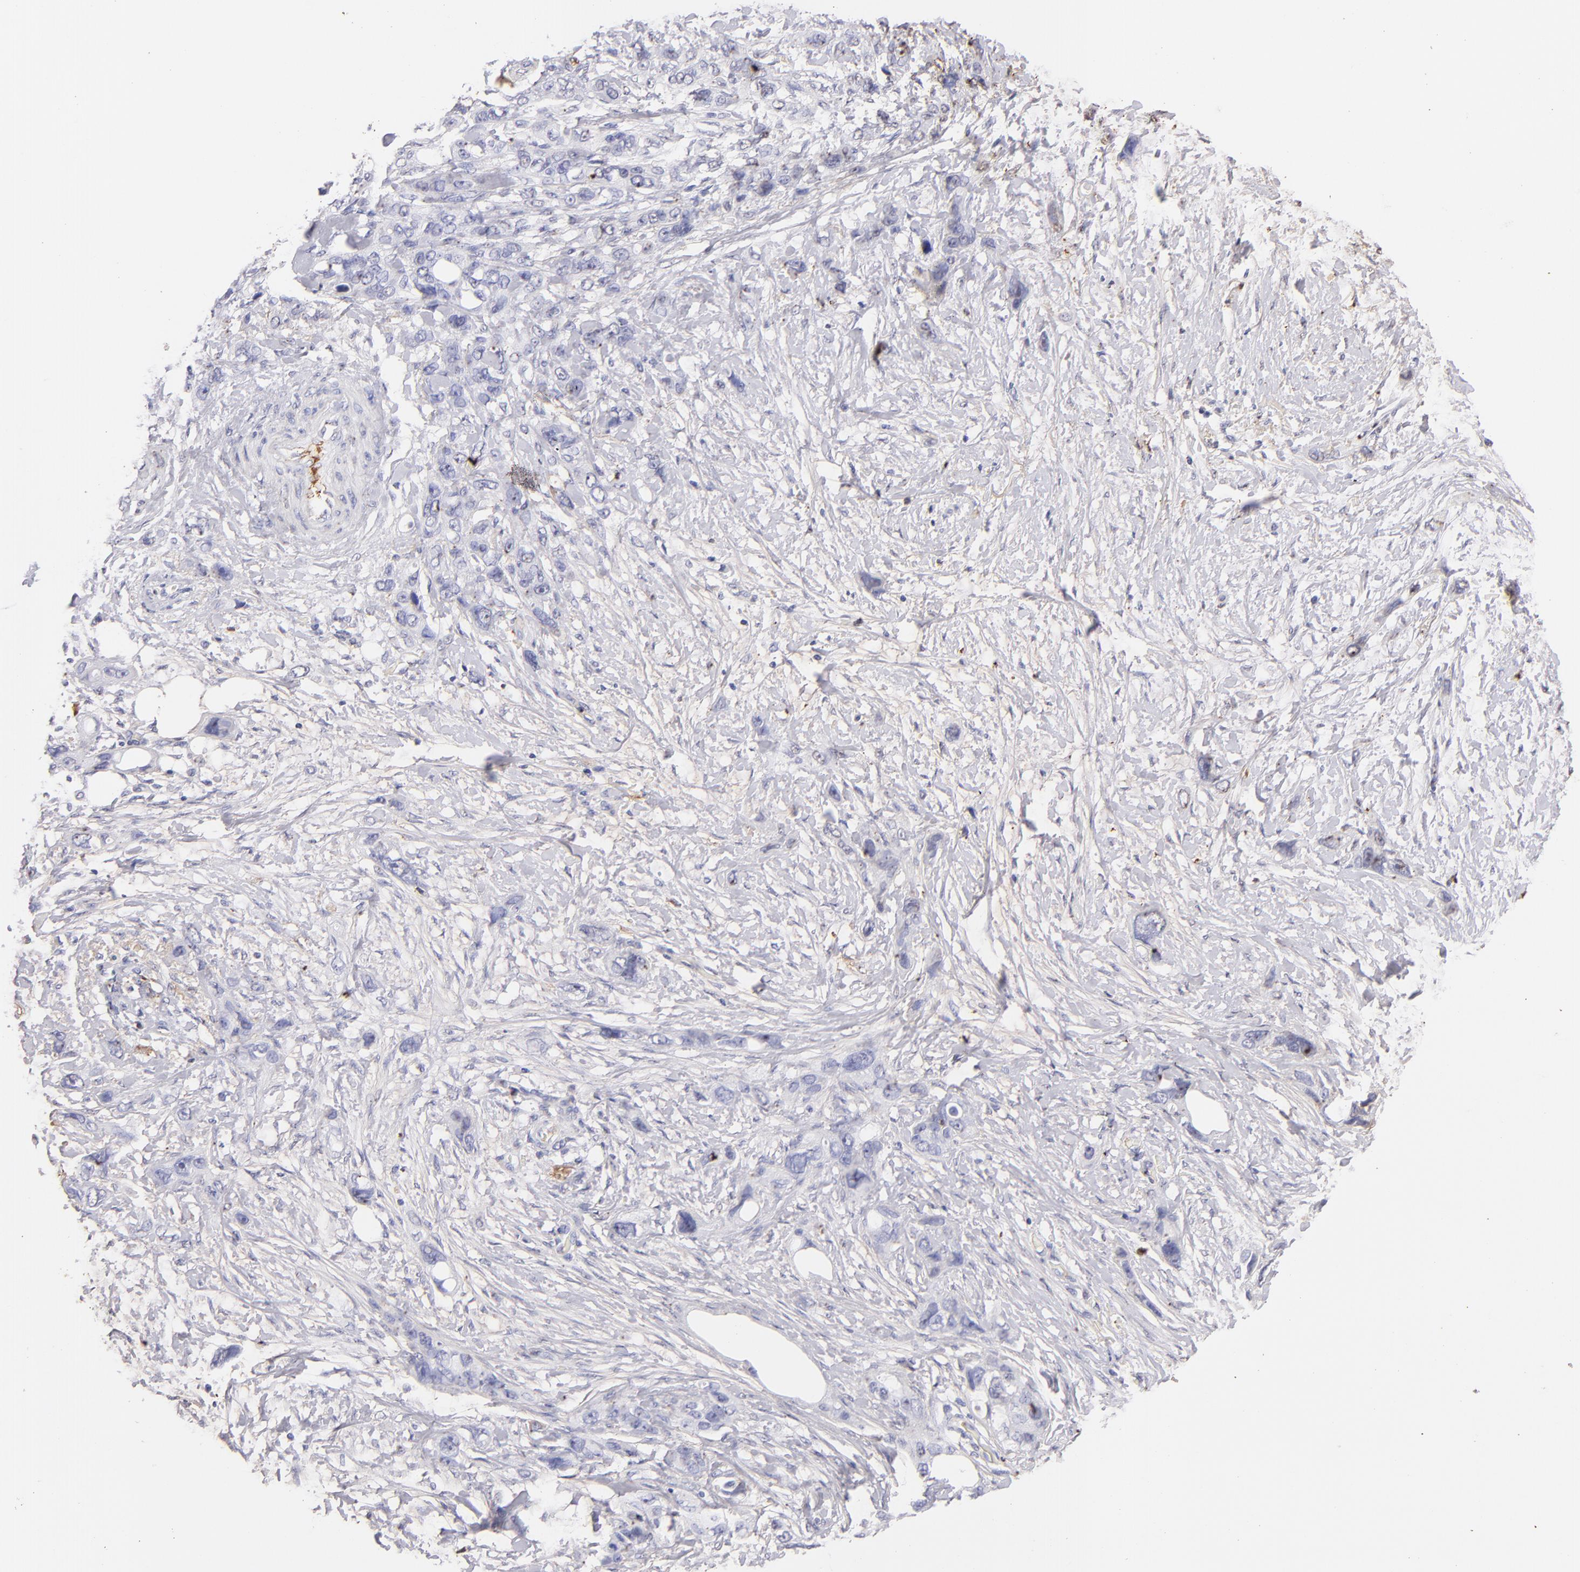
{"staining": {"intensity": "negative", "quantity": "none", "location": "none"}, "tissue": "stomach cancer", "cell_type": "Tumor cells", "image_type": "cancer", "snomed": [{"axis": "morphology", "description": "Adenocarcinoma, NOS"}, {"axis": "topography", "description": "Stomach, upper"}], "caption": "DAB immunohistochemical staining of stomach cancer demonstrates no significant expression in tumor cells.", "gene": "FGB", "patient": {"sex": "male", "age": 47}}